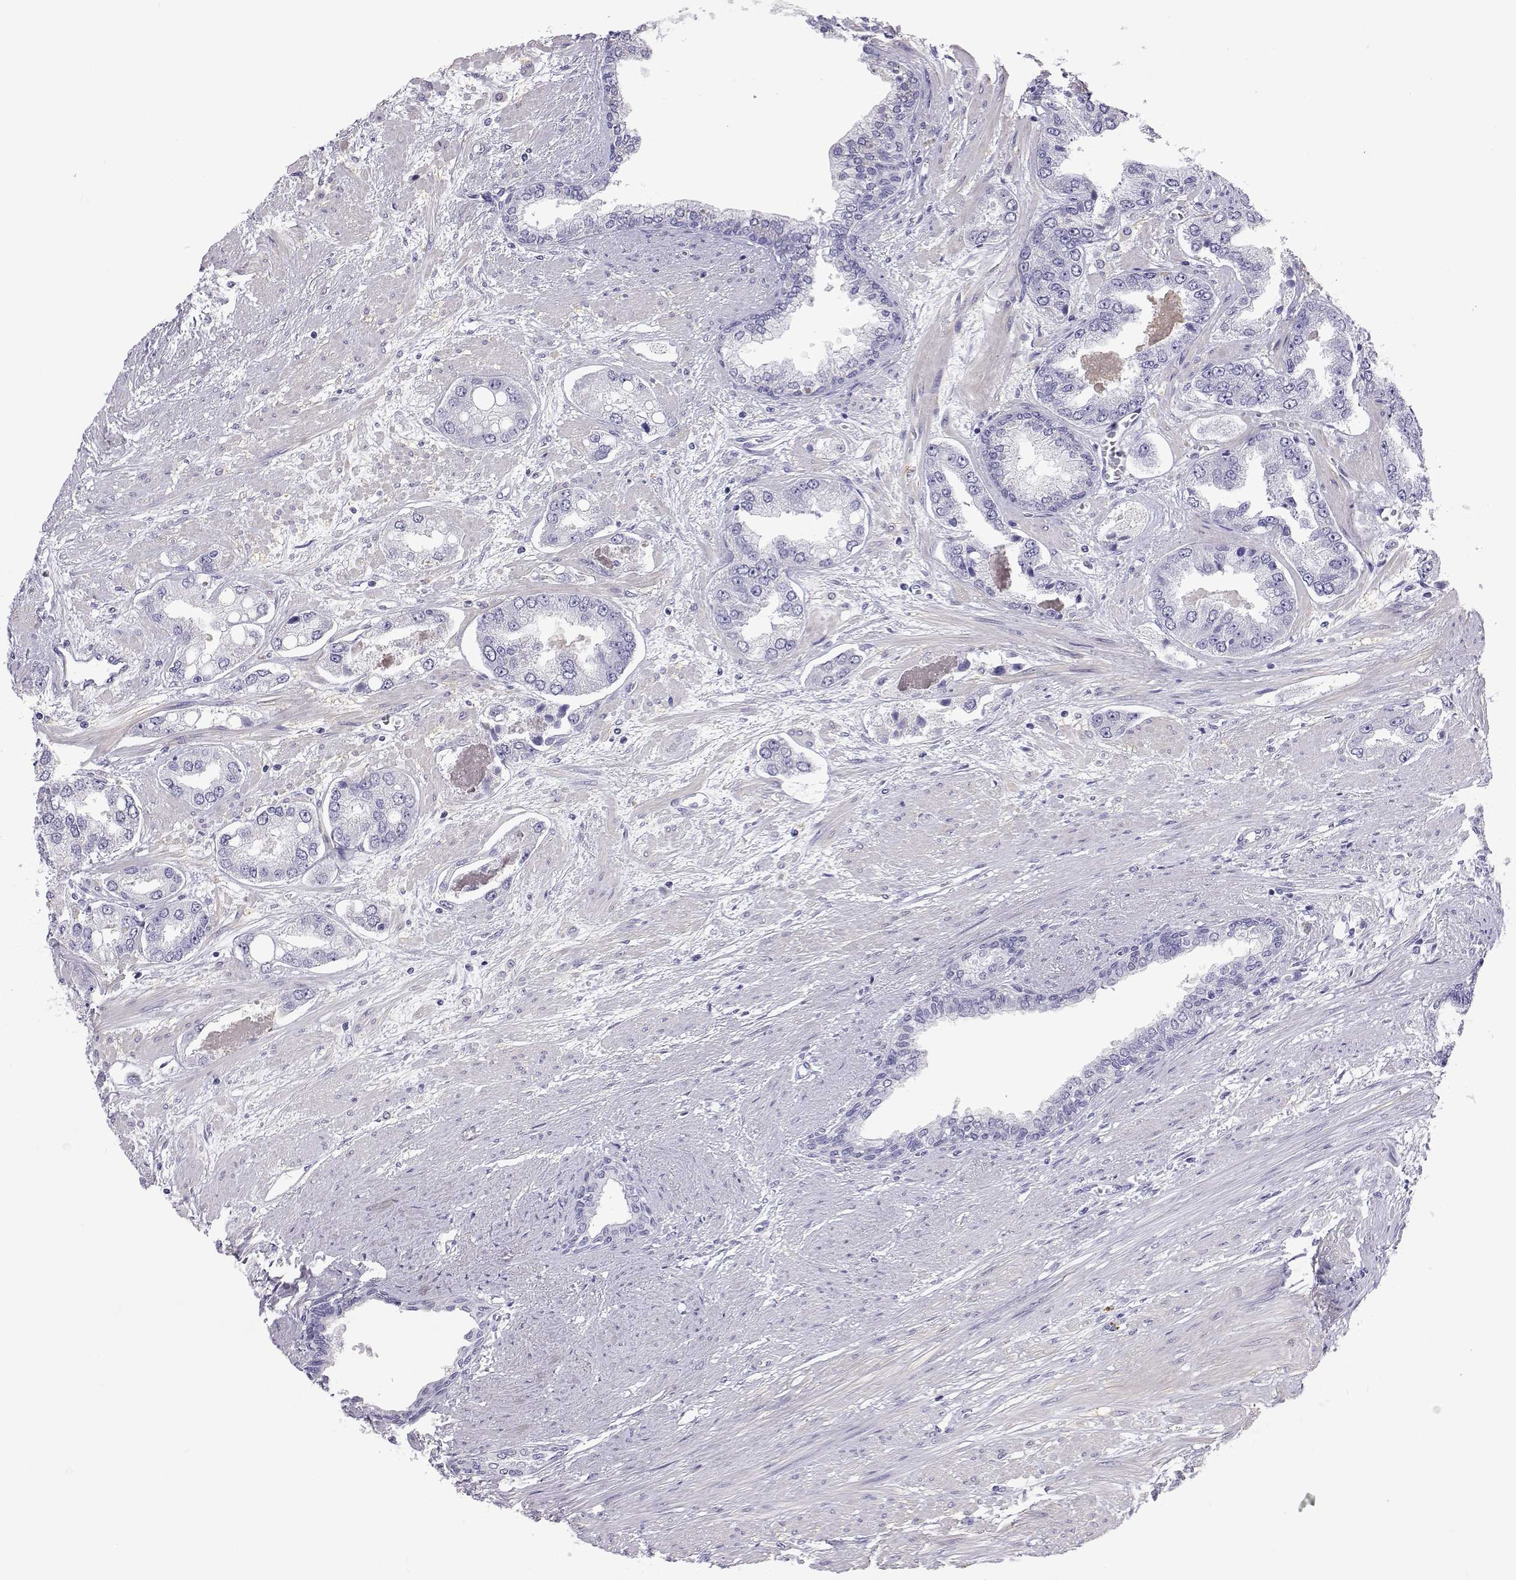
{"staining": {"intensity": "negative", "quantity": "none", "location": "none"}, "tissue": "prostate cancer", "cell_type": "Tumor cells", "image_type": "cancer", "snomed": [{"axis": "morphology", "description": "Adenocarcinoma, Low grade"}, {"axis": "topography", "description": "Prostate"}], "caption": "Immunohistochemistry of human adenocarcinoma (low-grade) (prostate) displays no staining in tumor cells.", "gene": "PLIN4", "patient": {"sex": "male", "age": 60}}